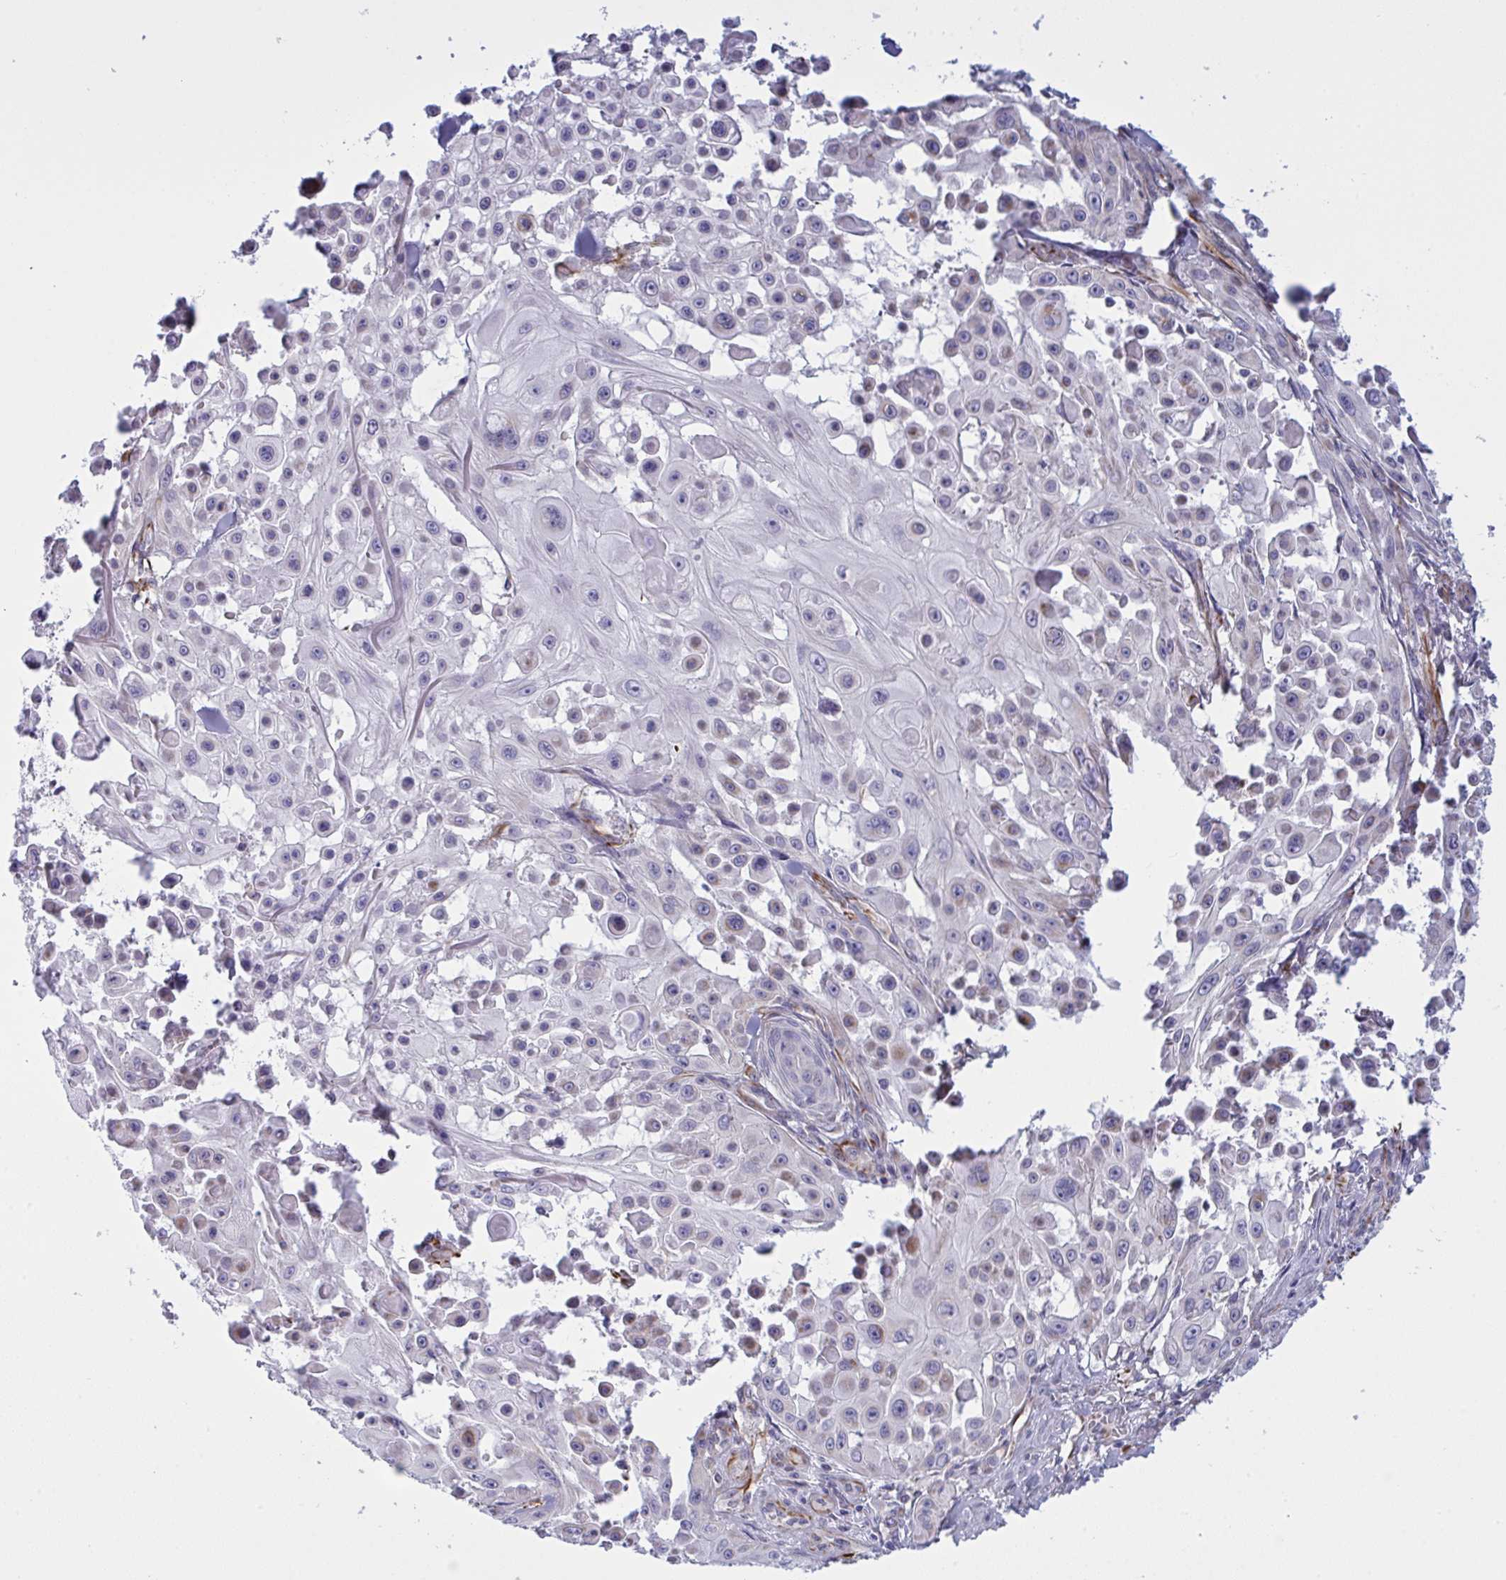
{"staining": {"intensity": "weak", "quantity": "<25%", "location": "cytoplasmic/membranous"}, "tissue": "skin cancer", "cell_type": "Tumor cells", "image_type": "cancer", "snomed": [{"axis": "morphology", "description": "Squamous cell carcinoma, NOS"}, {"axis": "topography", "description": "Skin"}], "caption": "Histopathology image shows no significant protein positivity in tumor cells of squamous cell carcinoma (skin).", "gene": "DCBLD1", "patient": {"sex": "male", "age": 91}}